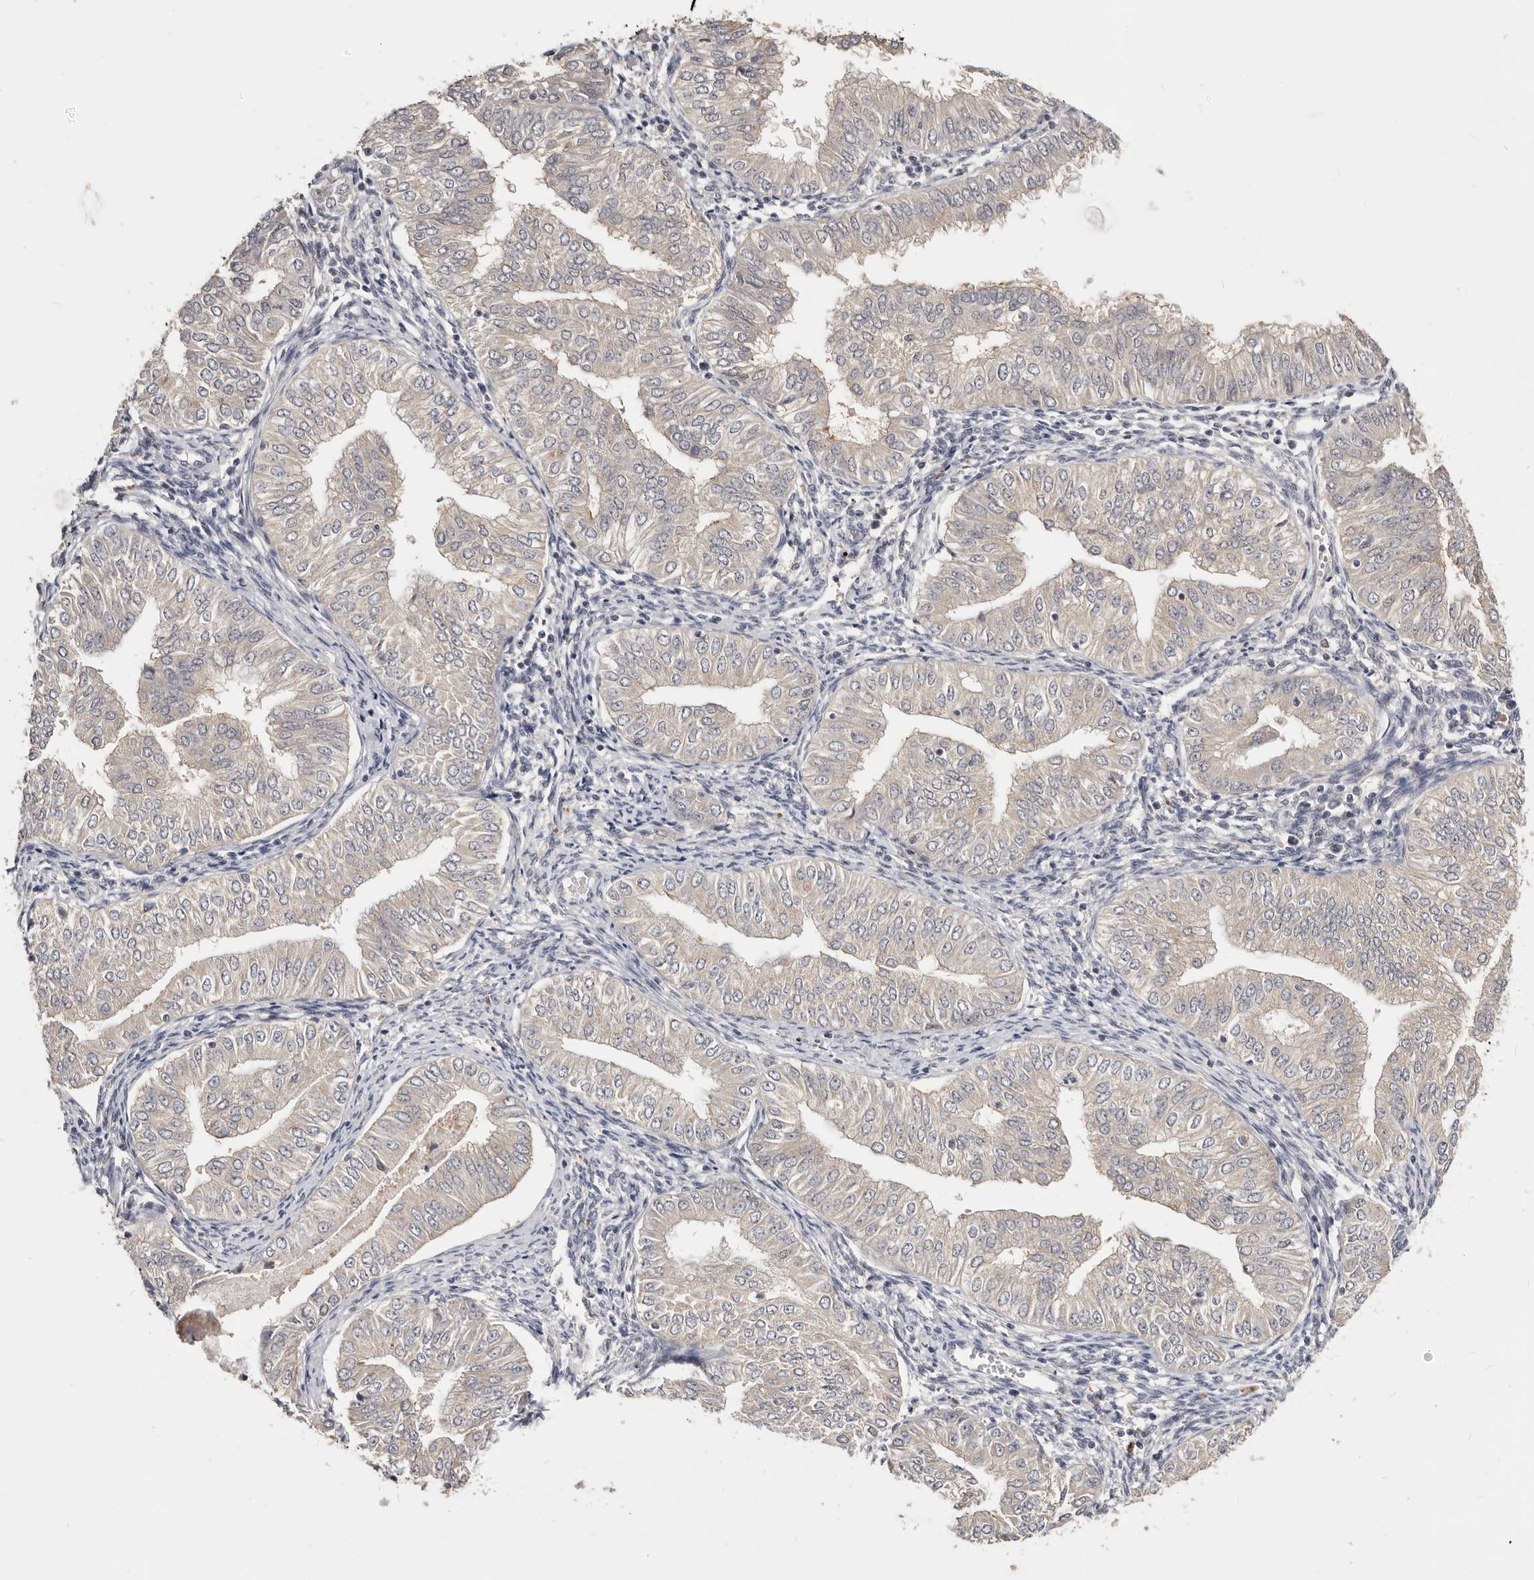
{"staining": {"intensity": "negative", "quantity": "none", "location": "none"}, "tissue": "endometrial cancer", "cell_type": "Tumor cells", "image_type": "cancer", "snomed": [{"axis": "morphology", "description": "Normal tissue, NOS"}, {"axis": "morphology", "description": "Adenocarcinoma, NOS"}, {"axis": "topography", "description": "Endometrium"}], "caption": "Immunohistochemistry histopathology image of neoplastic tissue: human endometrial cancer stained with DAB (3,3'-diaminobenzidine) displays no significant protein staining in tumor cells. Nuclei are stained in blue.", "gene": "TSPAN13", "patient": {"sex": "female", "age": 53}}